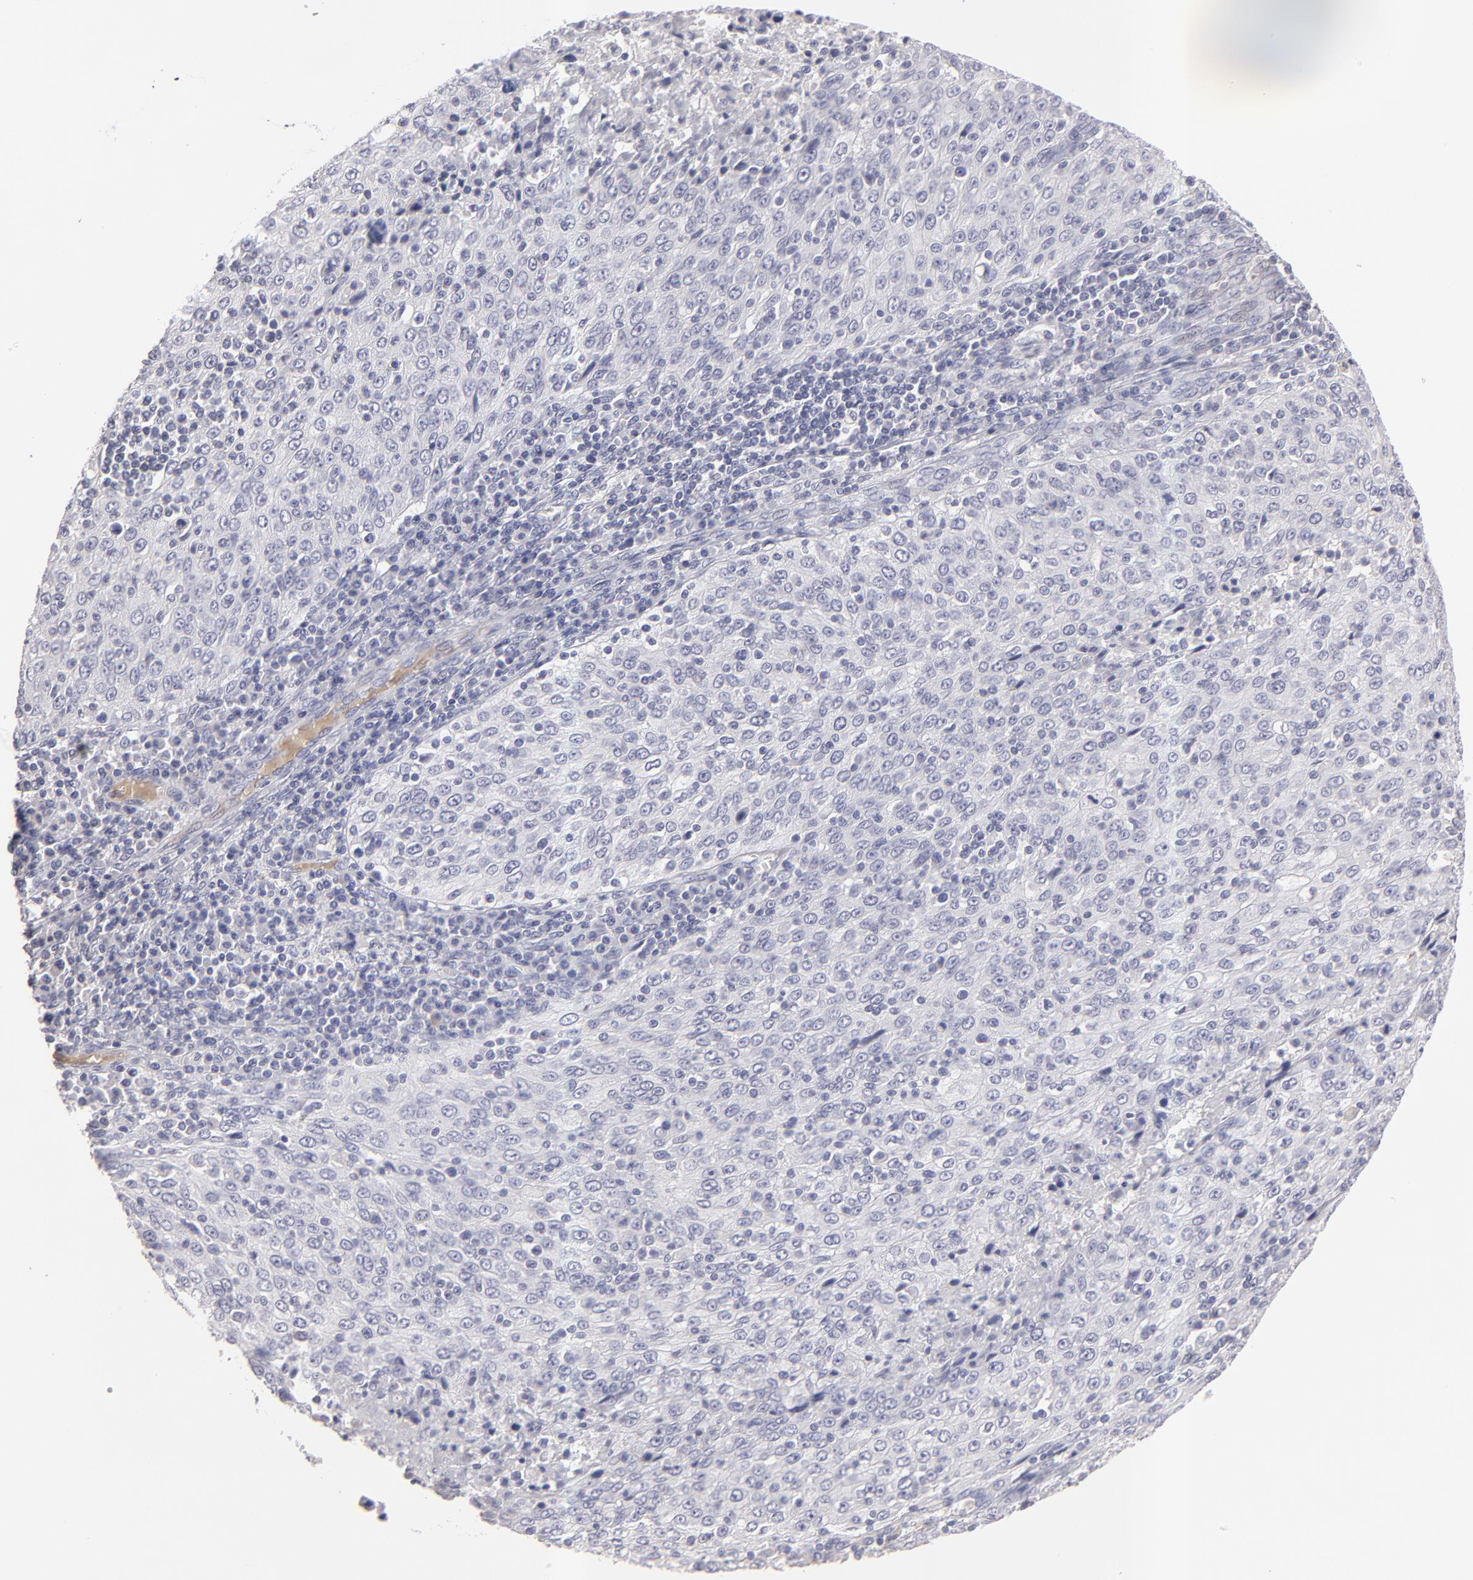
{"staining": {"intensity": "negative", "quantity": "none", "location": "none"}, "tissue": "cervical cancer", "cell_type": "Tumor cells", "image_type": "cancer", "snomed": [{"axis": "morphology", "description": "Squamous cell carcinoma, NOS"}, {"axis": "topography", "description": "Cervix"}], "caption": "Micrograph shows no protein expression in tumor cells of cervical squamous cell carcinoma tissue.", "gene": "ABCC4", "patient": {"sex": "female", "age": 27}}